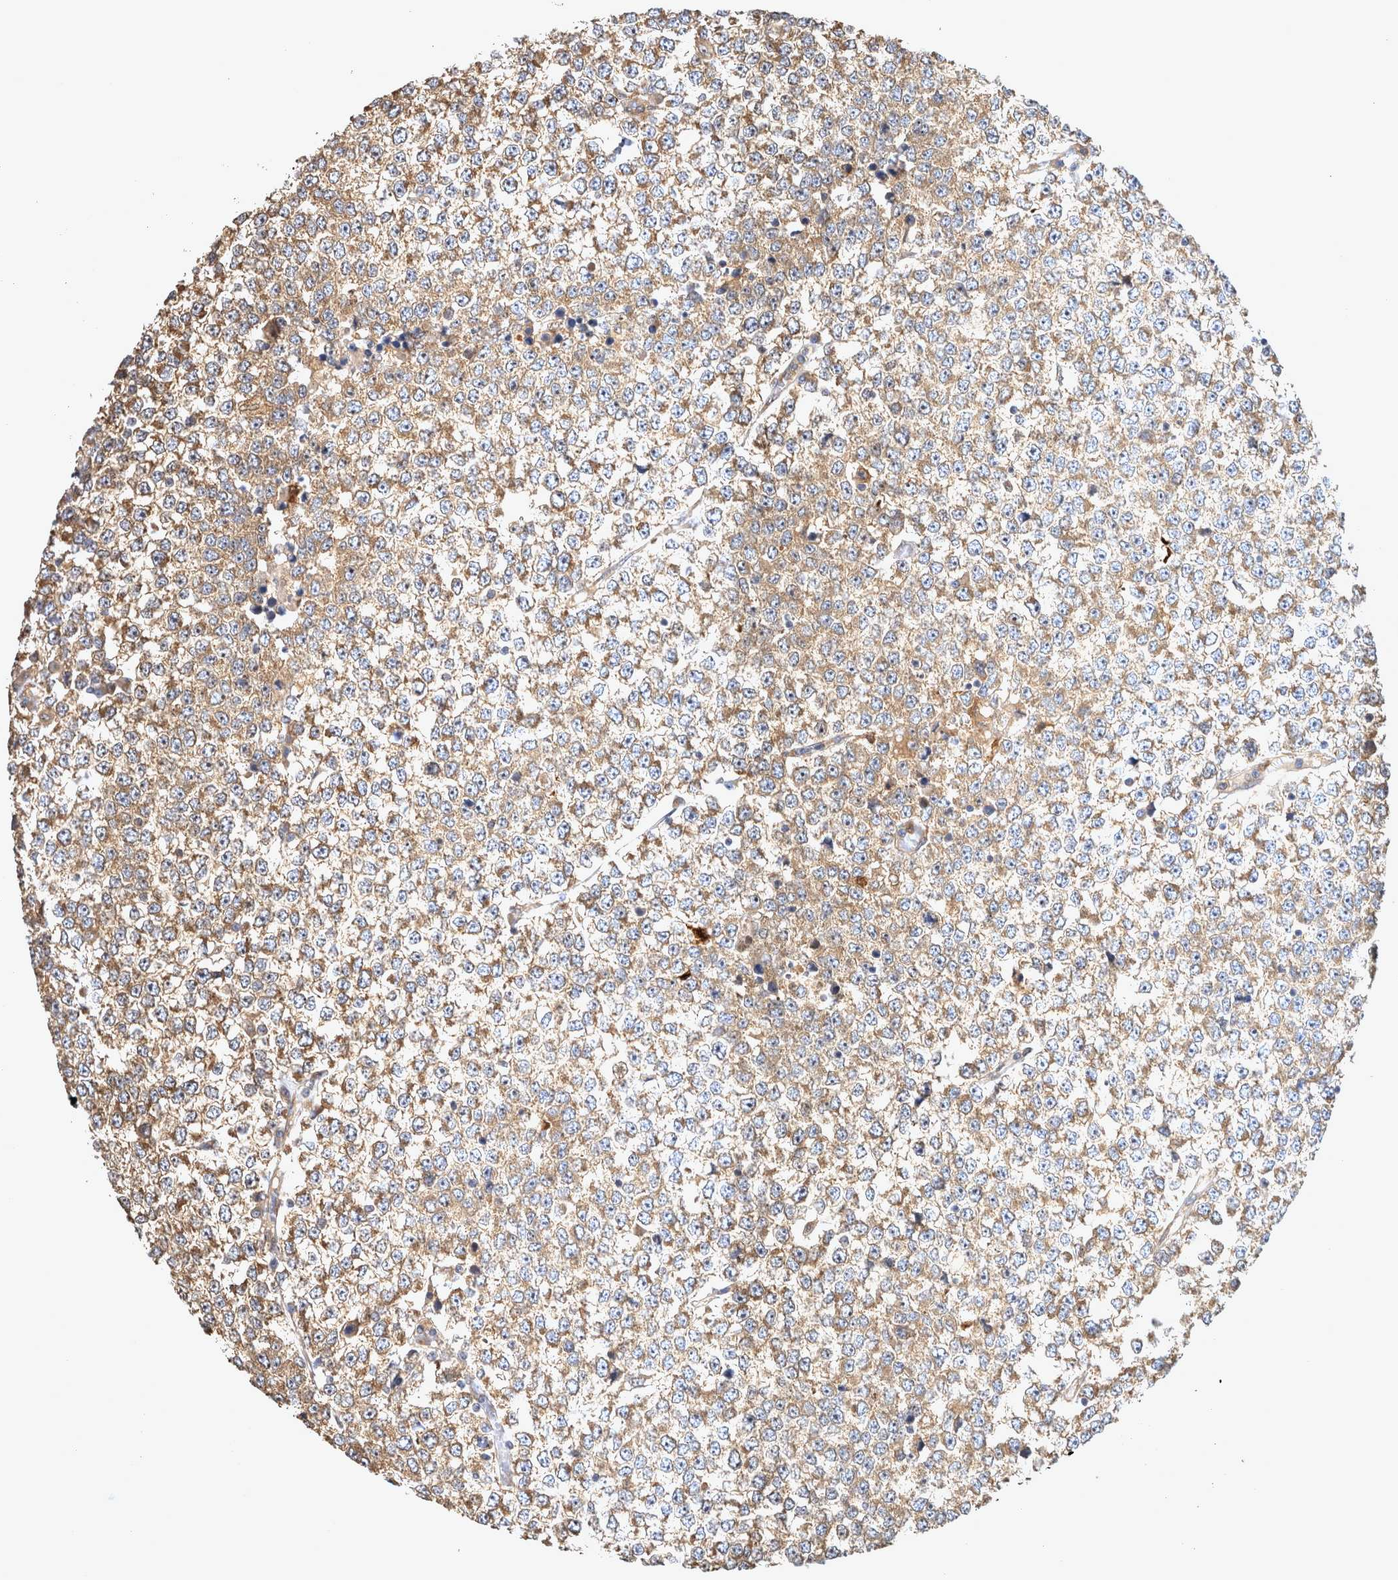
{"staining": {"intensity": "moderate", "quantity": ">75%", "location": "cytoplasmic/membranous"}, "tissue": "testis cancer", "cell_type": "Tumor cells", "image_type": "cancer", "snomed": [{"axis": "morphology", "description": "Seminoma, NOS"}, {"axis": "topography", "description": "Testis"}], "caption": "Testis cancer stained with a brown dye reveals moderate cytoplasmic/membranous positive expression in about >75% of tumor cells.", "gene": "ATXN2", "patient": {"sex": "male", "age": 65}}